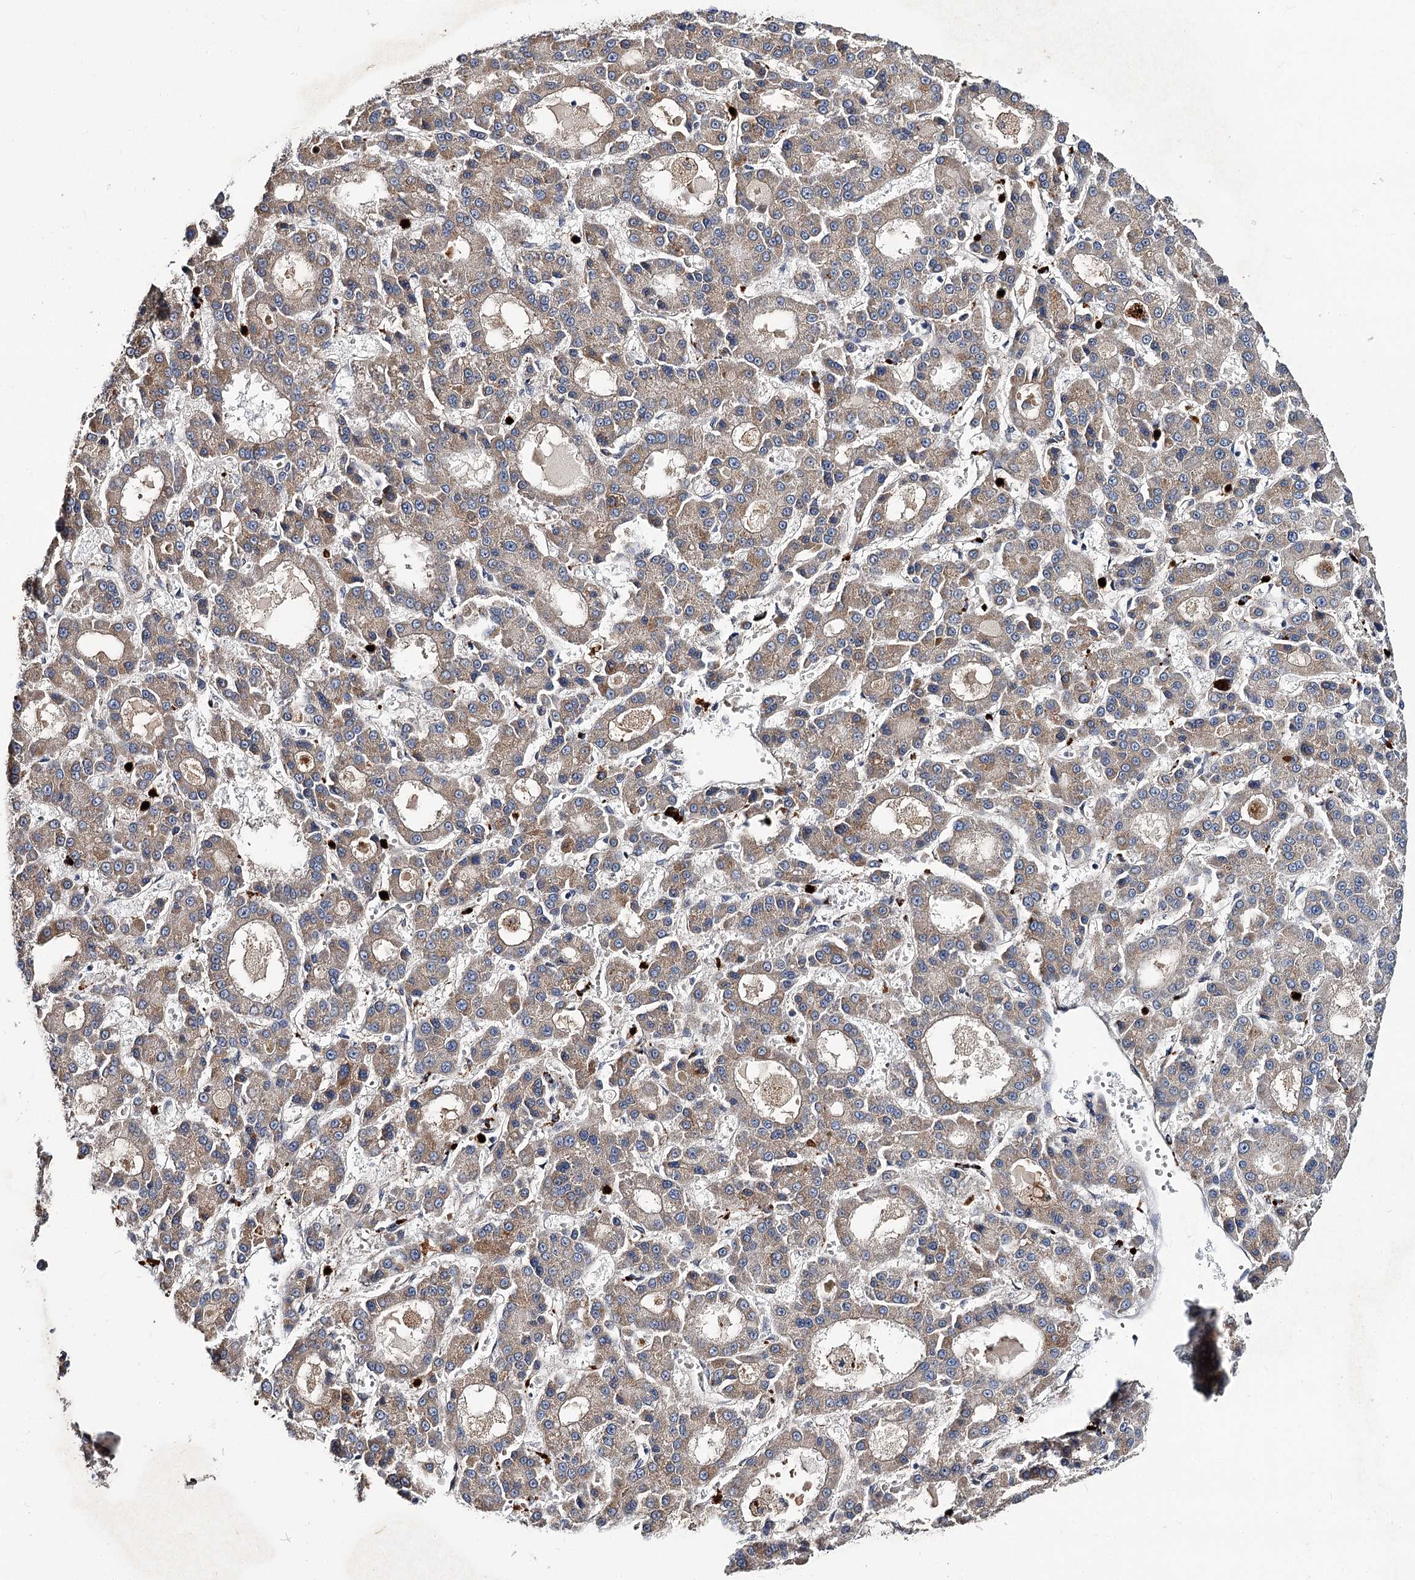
{"staining": {"intensity": "weak", "quantity": ">75%", "location": "cytoplasmic/membranous"}, "tissue": "liver cancer", "cell_type": "Tumor cells", "image_type": "cancer", "snomed": [{"axis": "morphology", "description": "Carcinoma, Hepatocellular, NOS"}, {"axis": "topography", "description": "Liver"}], "caption": "Immunohistochemical staining of human hepatocellular carcinoma (liver) reveals low levels of weak cytoplasmic/membranous protein staining in about >75% of tumor cells.", "gene": "MINDY3", "patient": {"sex": "male", "age": 70}}